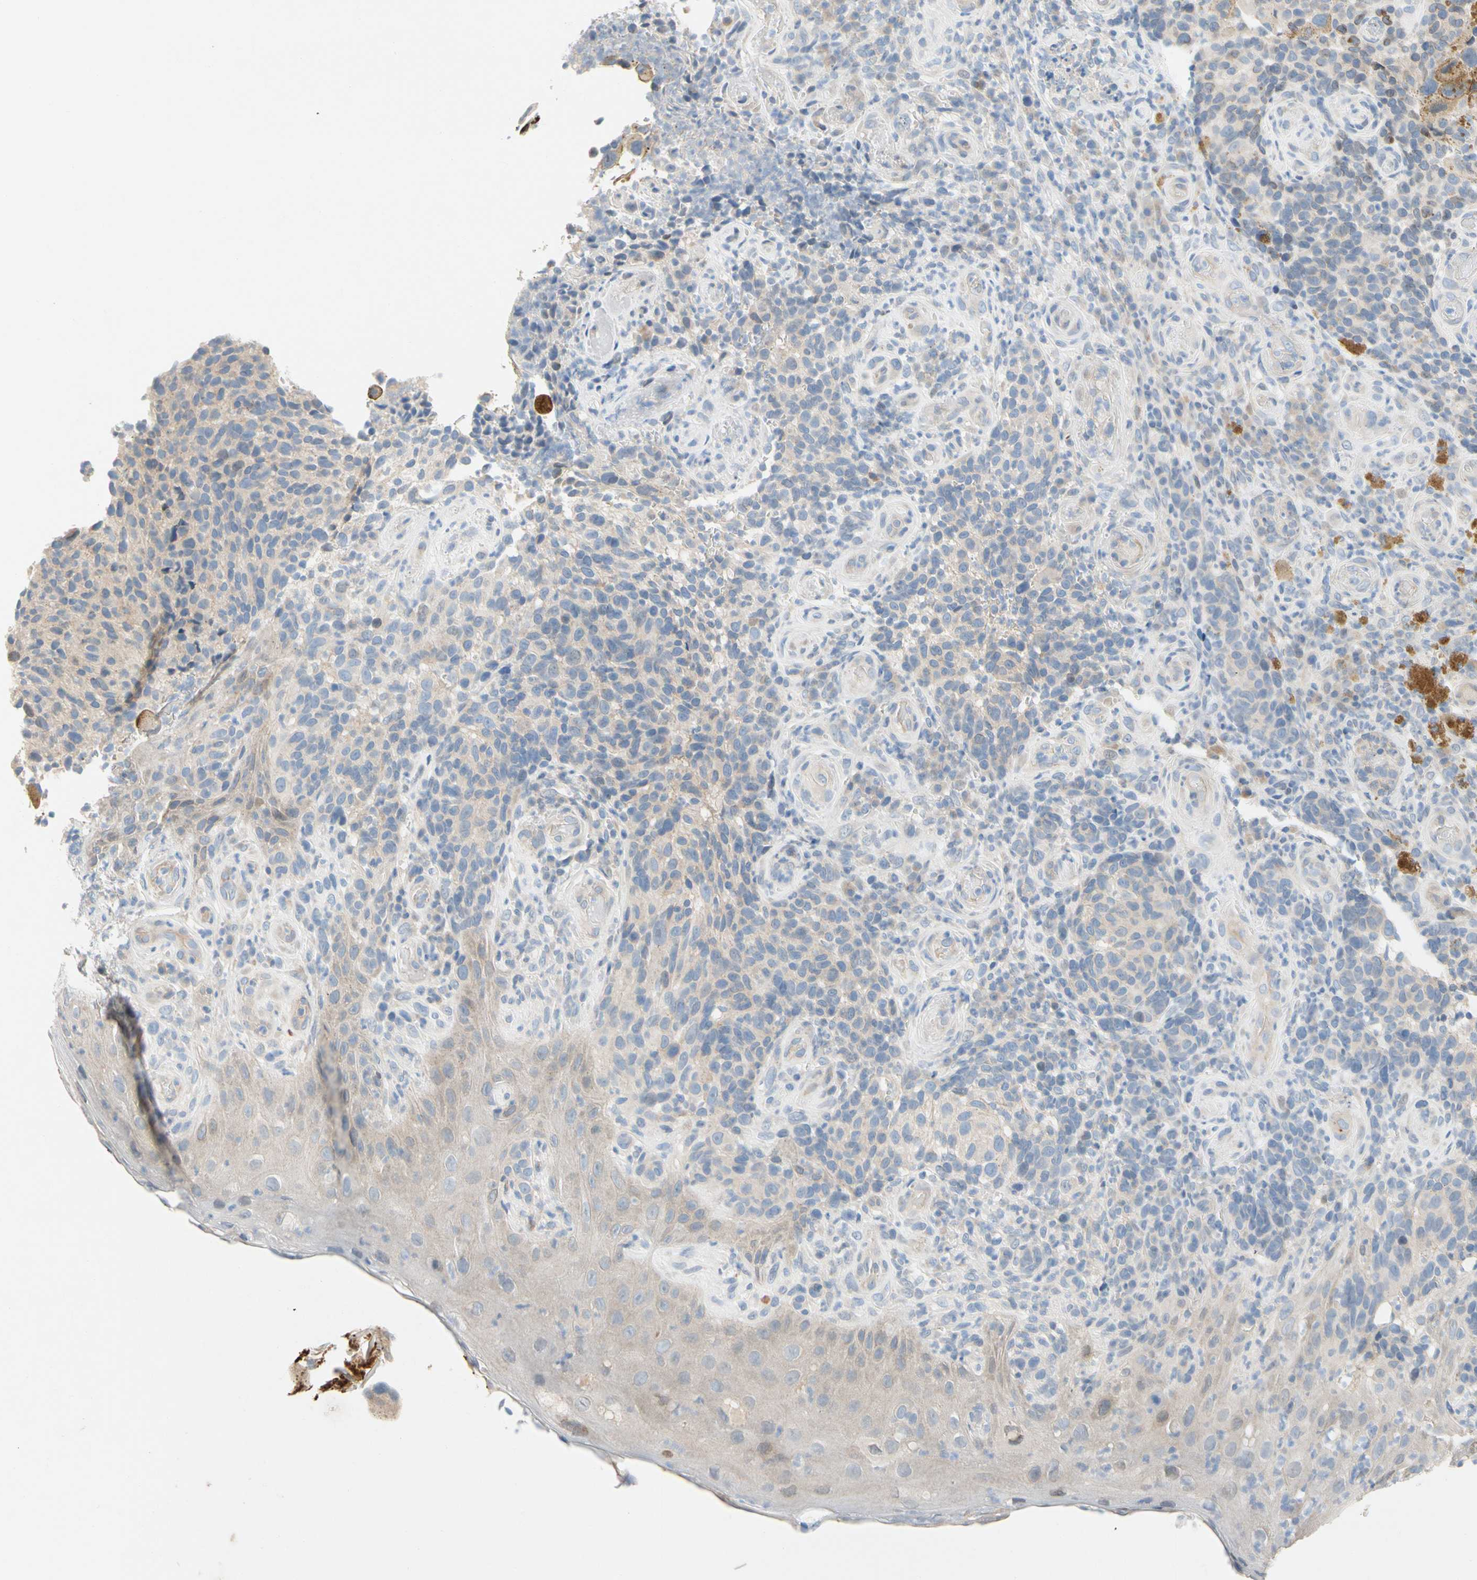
{"staining": {"intensity": "weak", "quantity": "<25%", "location": "cytoplasmic/membranous"}, "tissue": "melanoma", "cell_type": "Tumor cells", "image_type": "cancer", "snomed": [{"axis": "morphology", "description": "Malignant melanoma, NOS"}, {"axis": "topography", "description": "Skin"}], "caption": "The IHC histopathology image has no significant staining in tumor cells of malignant melanoma tissue. (DAB (3,3'-diaminobenzidine) immunohistochemistry, high magnification).", "gene": "ZNF132", "patient": {"sex": "female", "age": 73}}